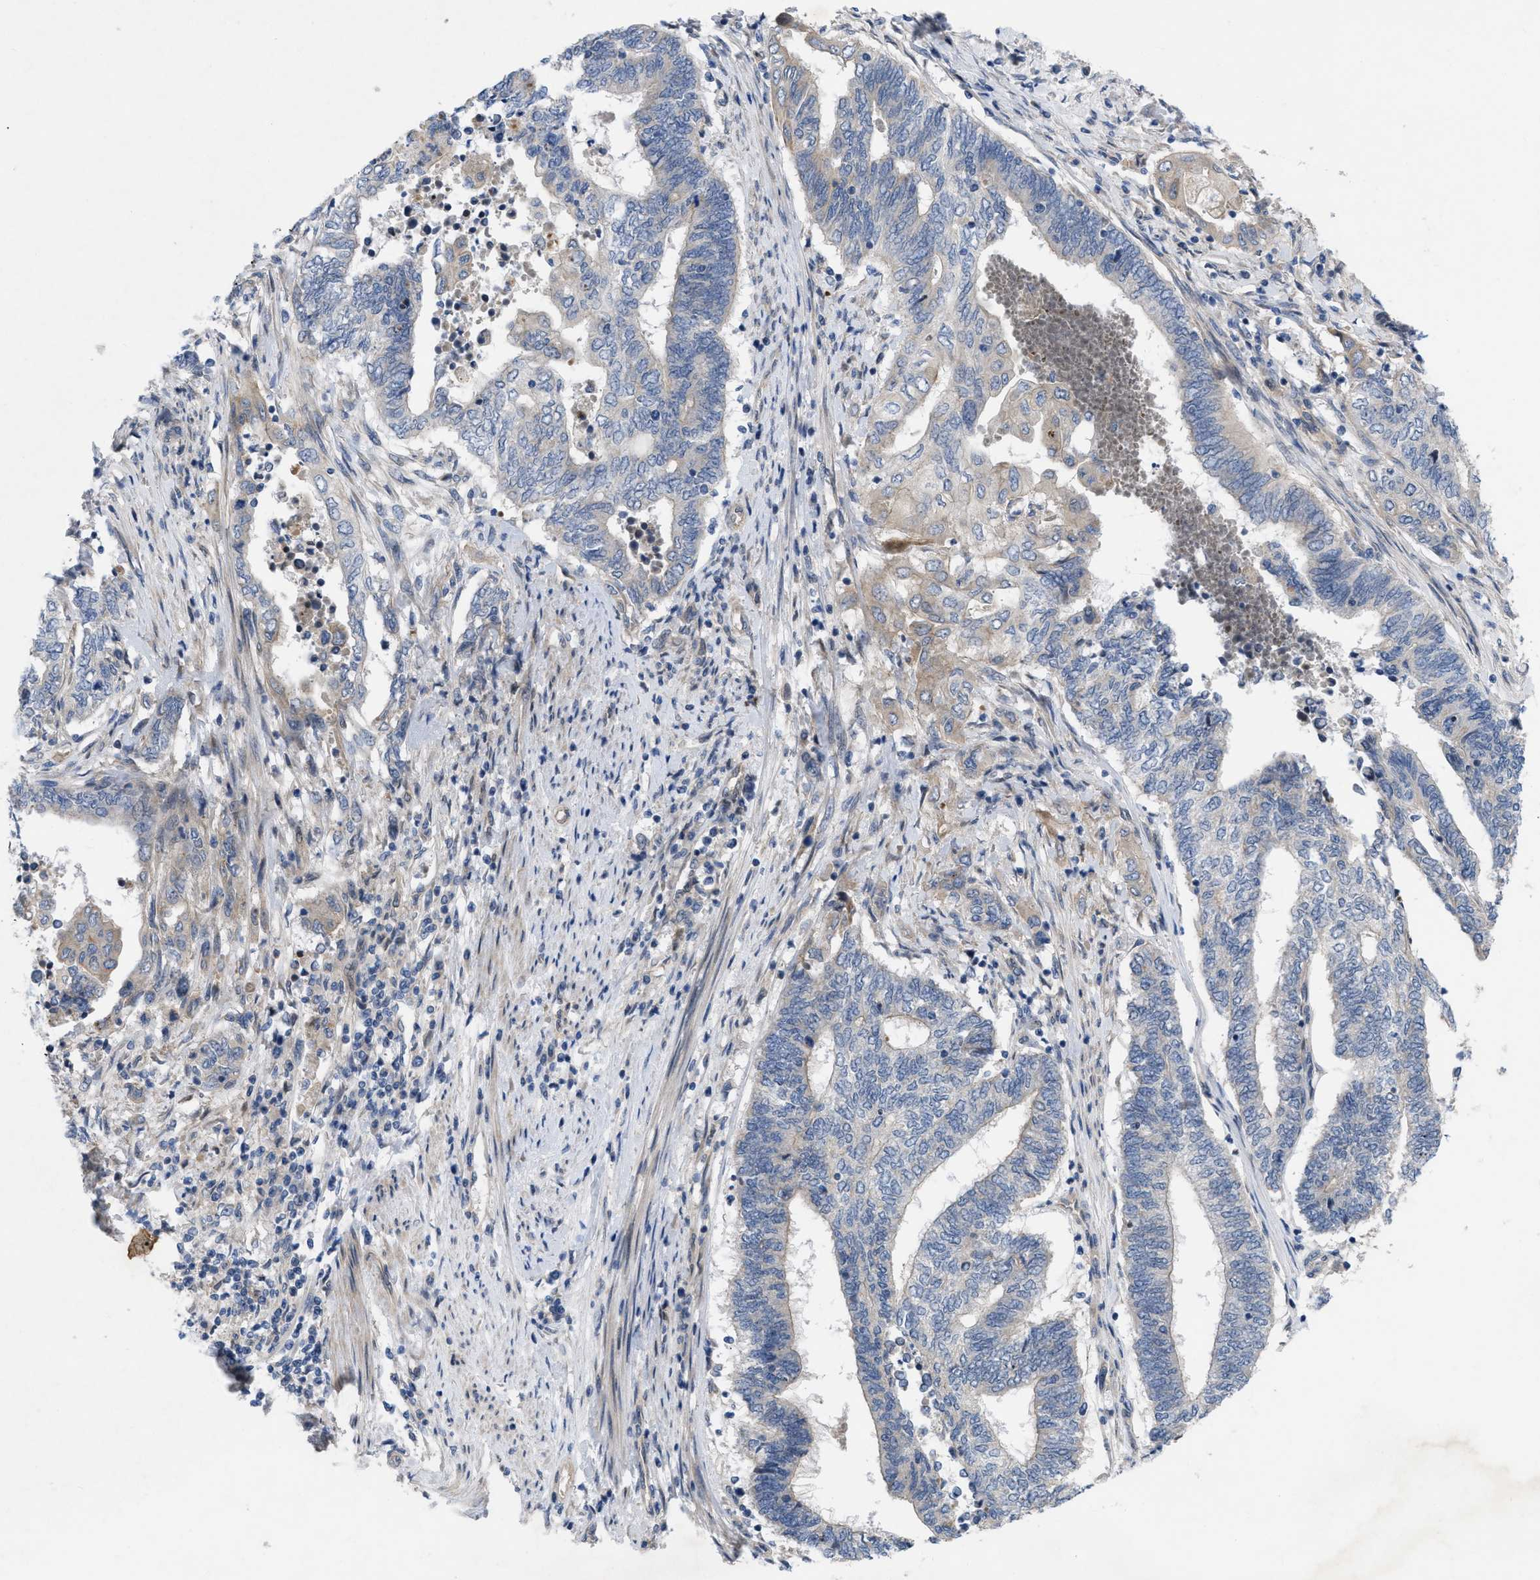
{"staining": {"intensity": "negative", "quantity": "none", "location": "none"}, "tissue": "endometrial cancer", "cell_type": "Tumor cells", "image_type": "cancer", "snomed": [{"axis": "morphology", "description": "Adenocarcinoma, NOS"}, {"axis": "topography", "description": "Uterus"}, {"axis": "topography", "description": "Endometrium"}], "caption": "IHC of human adenocarcinoma (endometrial) shows no expression in tumor cells.", "gene": "NDEL1", "patient": {"sex": "female", "age": 70}}